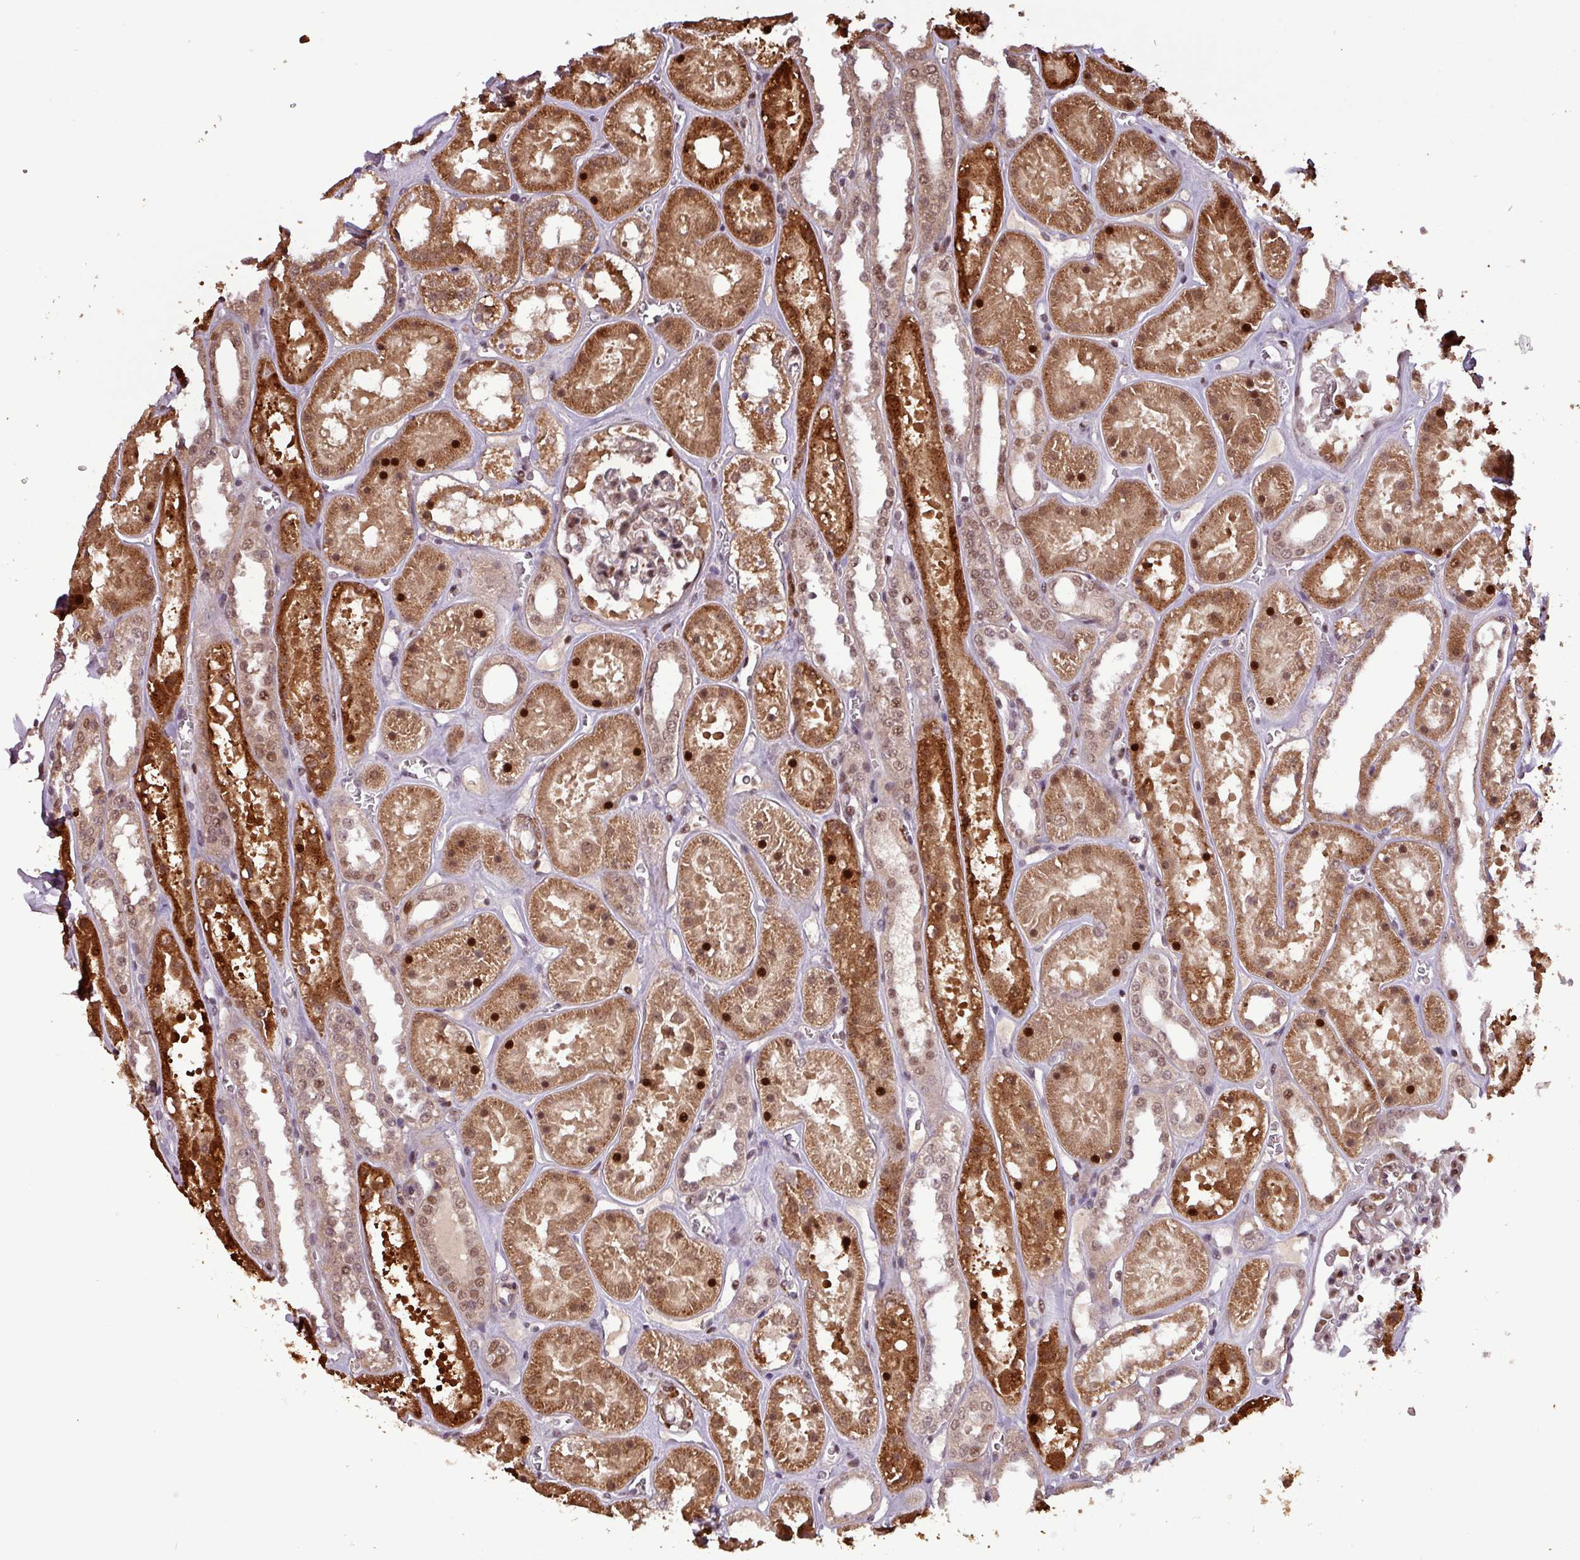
{"staining": {"intensity": "moderate", "quantity": ">75%", "location": "nuclear"}, "tissue": "kidney", "cell_type": "Cells in glomeruli", "image_type": "normal", "snomed": [{"axis": "morphology", "description": "Normal tissue, NOS"}, {"axis": "topography", "description": "Kidney"}], "caption": "DAB (3,3'-diaminobenzidine) immunohistochemical staining of benign human kidney exhibits moderate nuclear protein positivity in approximately >75% of cells in glomeruli.", "gene": "SLC22A24", "patient": {"sex": "female", "age": 41}}